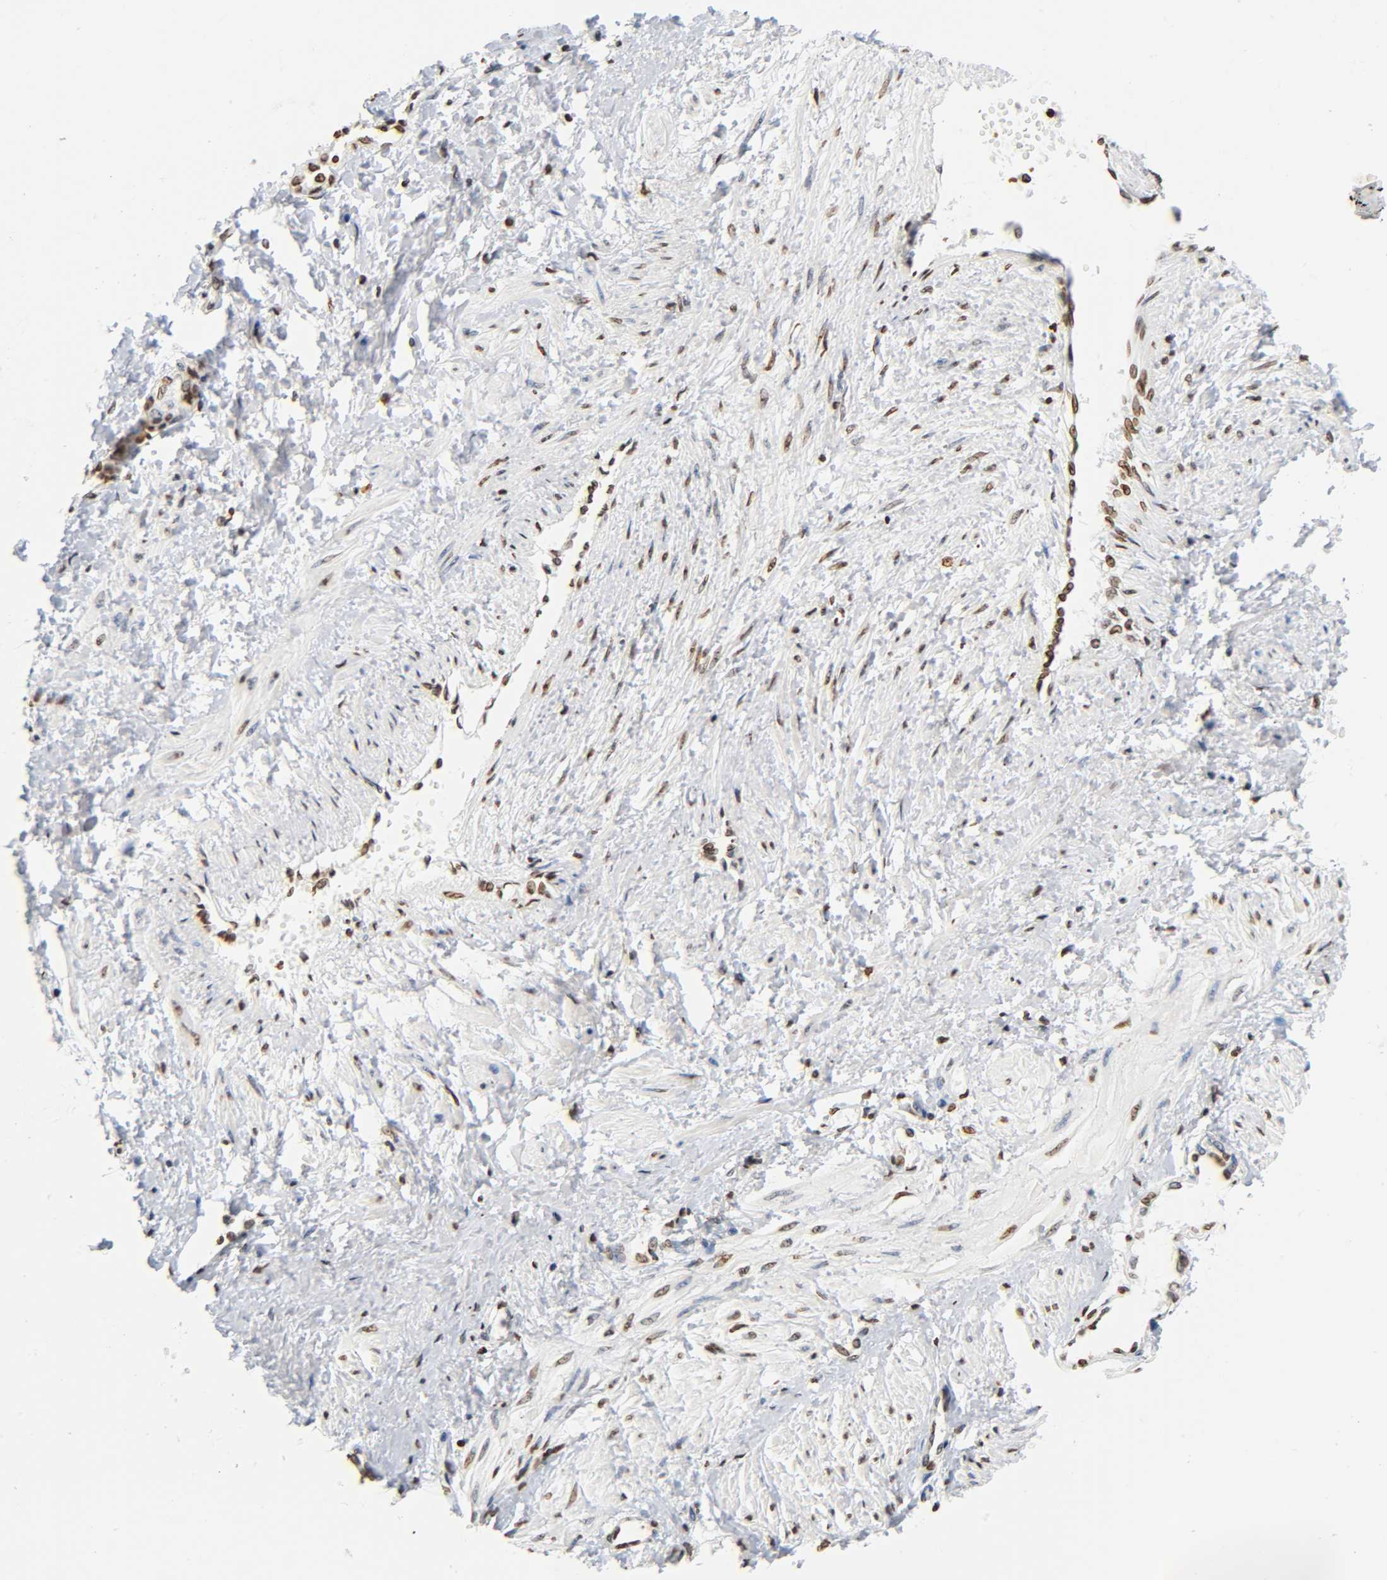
{"staining": {"intensity": "moderate", "quantity": "25%-75%", "location": "nuclear"}, "tissue": "smooth muscle", "cell_type": "Smooth muscle cells", "image_type": "normal", "snomed": [{"axis": "morphology", "description": "Normal tissue, NOS"}, {"axis": "topography", "description": "Smooth muscle"}, {"axis": "topography", "description": "Uterus"}], "caption": "Benign smooth muscle reveals moderate nuclear expression in approximately 25%-75% of smooth muscle cells, visualized by immunohistochemistry. The staining was performed using DAB, with brown indicating positive protein expression. Nuclei are stained blue with hematoxylin.", "gene": "HOXA6", "patient": {"sex": "female", "age": 39}}